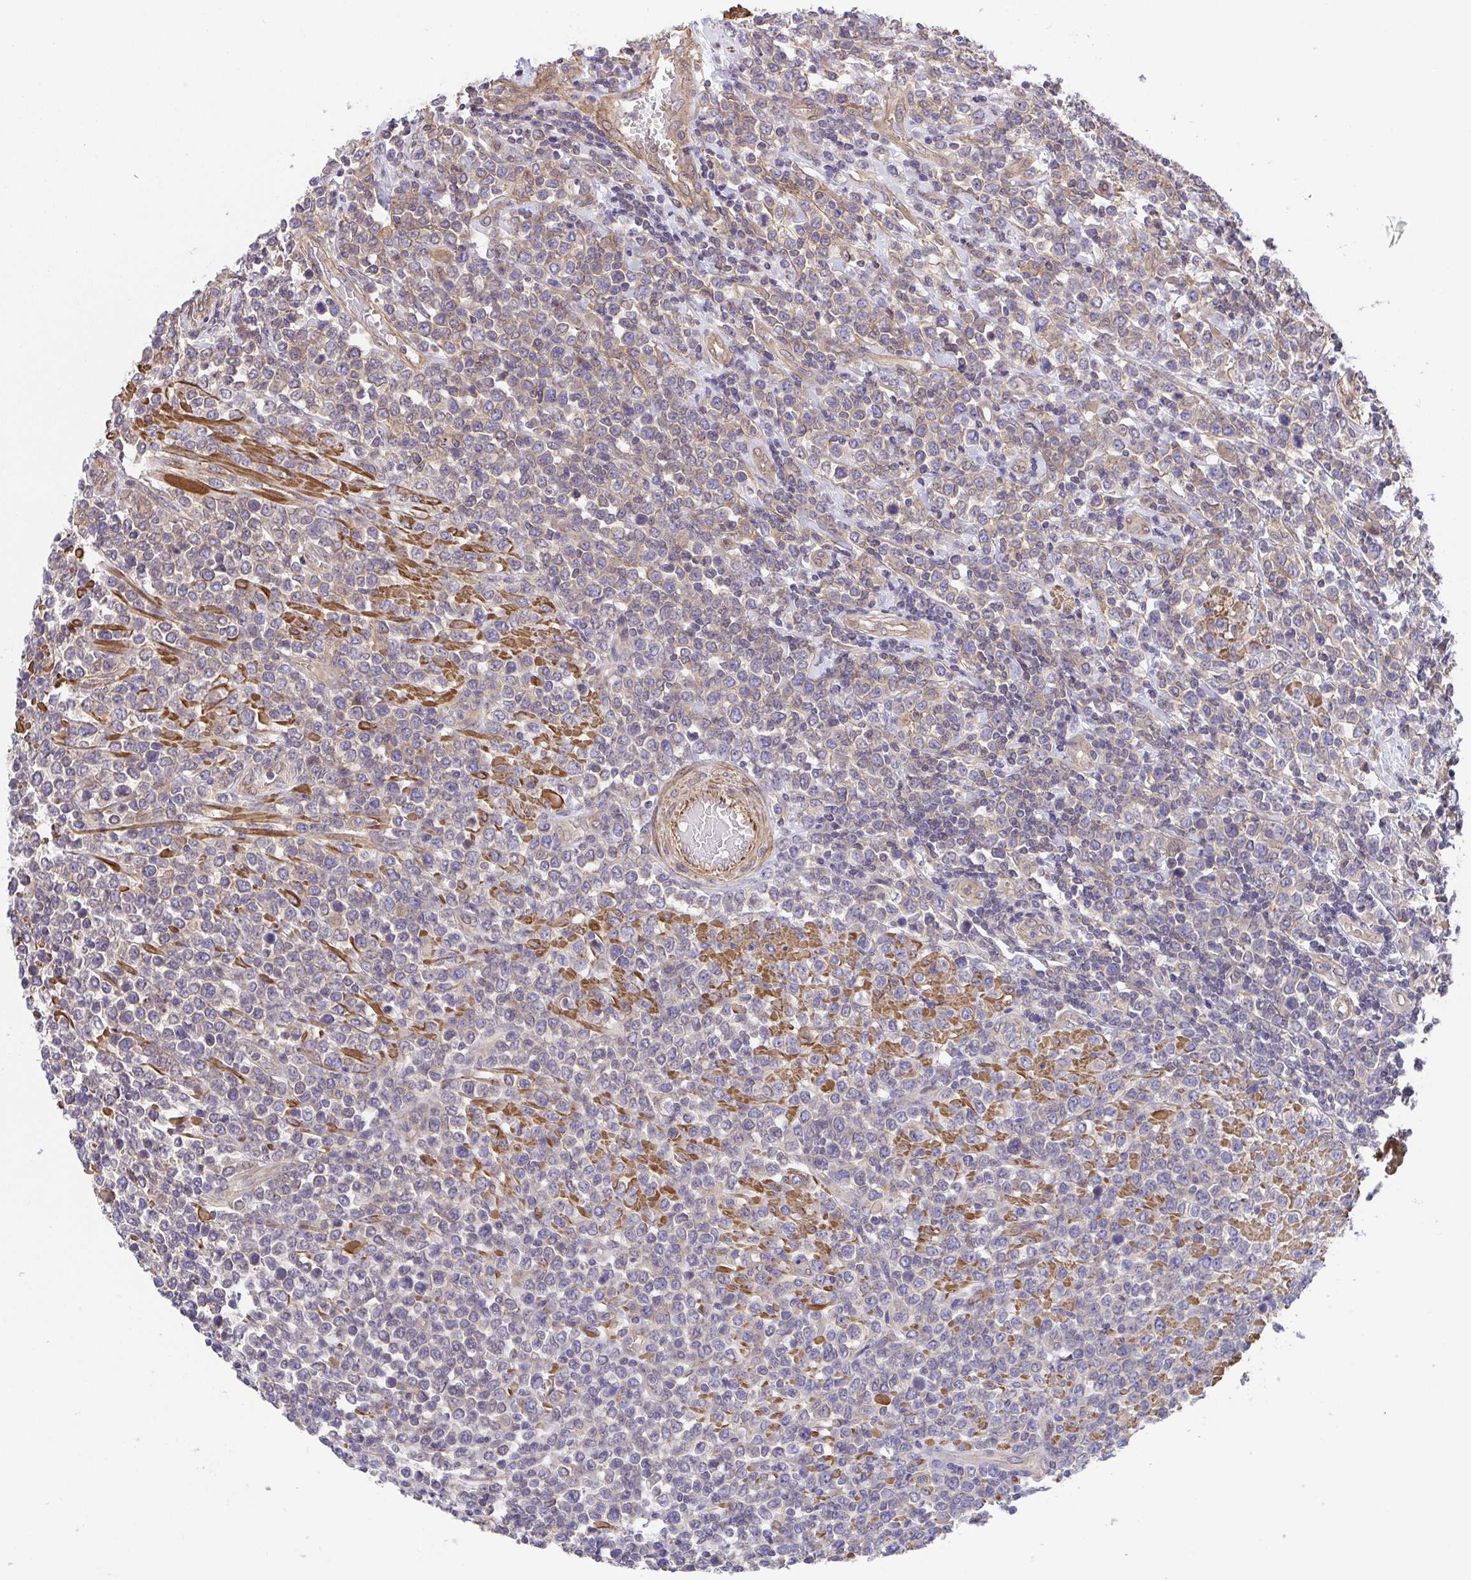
{"staining": {"intensity": "weak", "quantity": "25%-75%", "location": "cytoplasmic/membranous"}, "tissue": "lymphoma", "cell_type": "Tumor cells", "image_type": "cancer", "snomed": [{"axis": "morphology", "description": "Malignant lymphoma, non-Hodgkin's type, High grade"}, {"axis": "topography", "description": "Soft tissue"}], "caption": "Tumor cells reveal weak cytoplasmic/membranous staining in approximately 25%-75% of cells in lymphoma.", "gene": "ZNF696", "patient": {"sex": "female", "age": 56}}